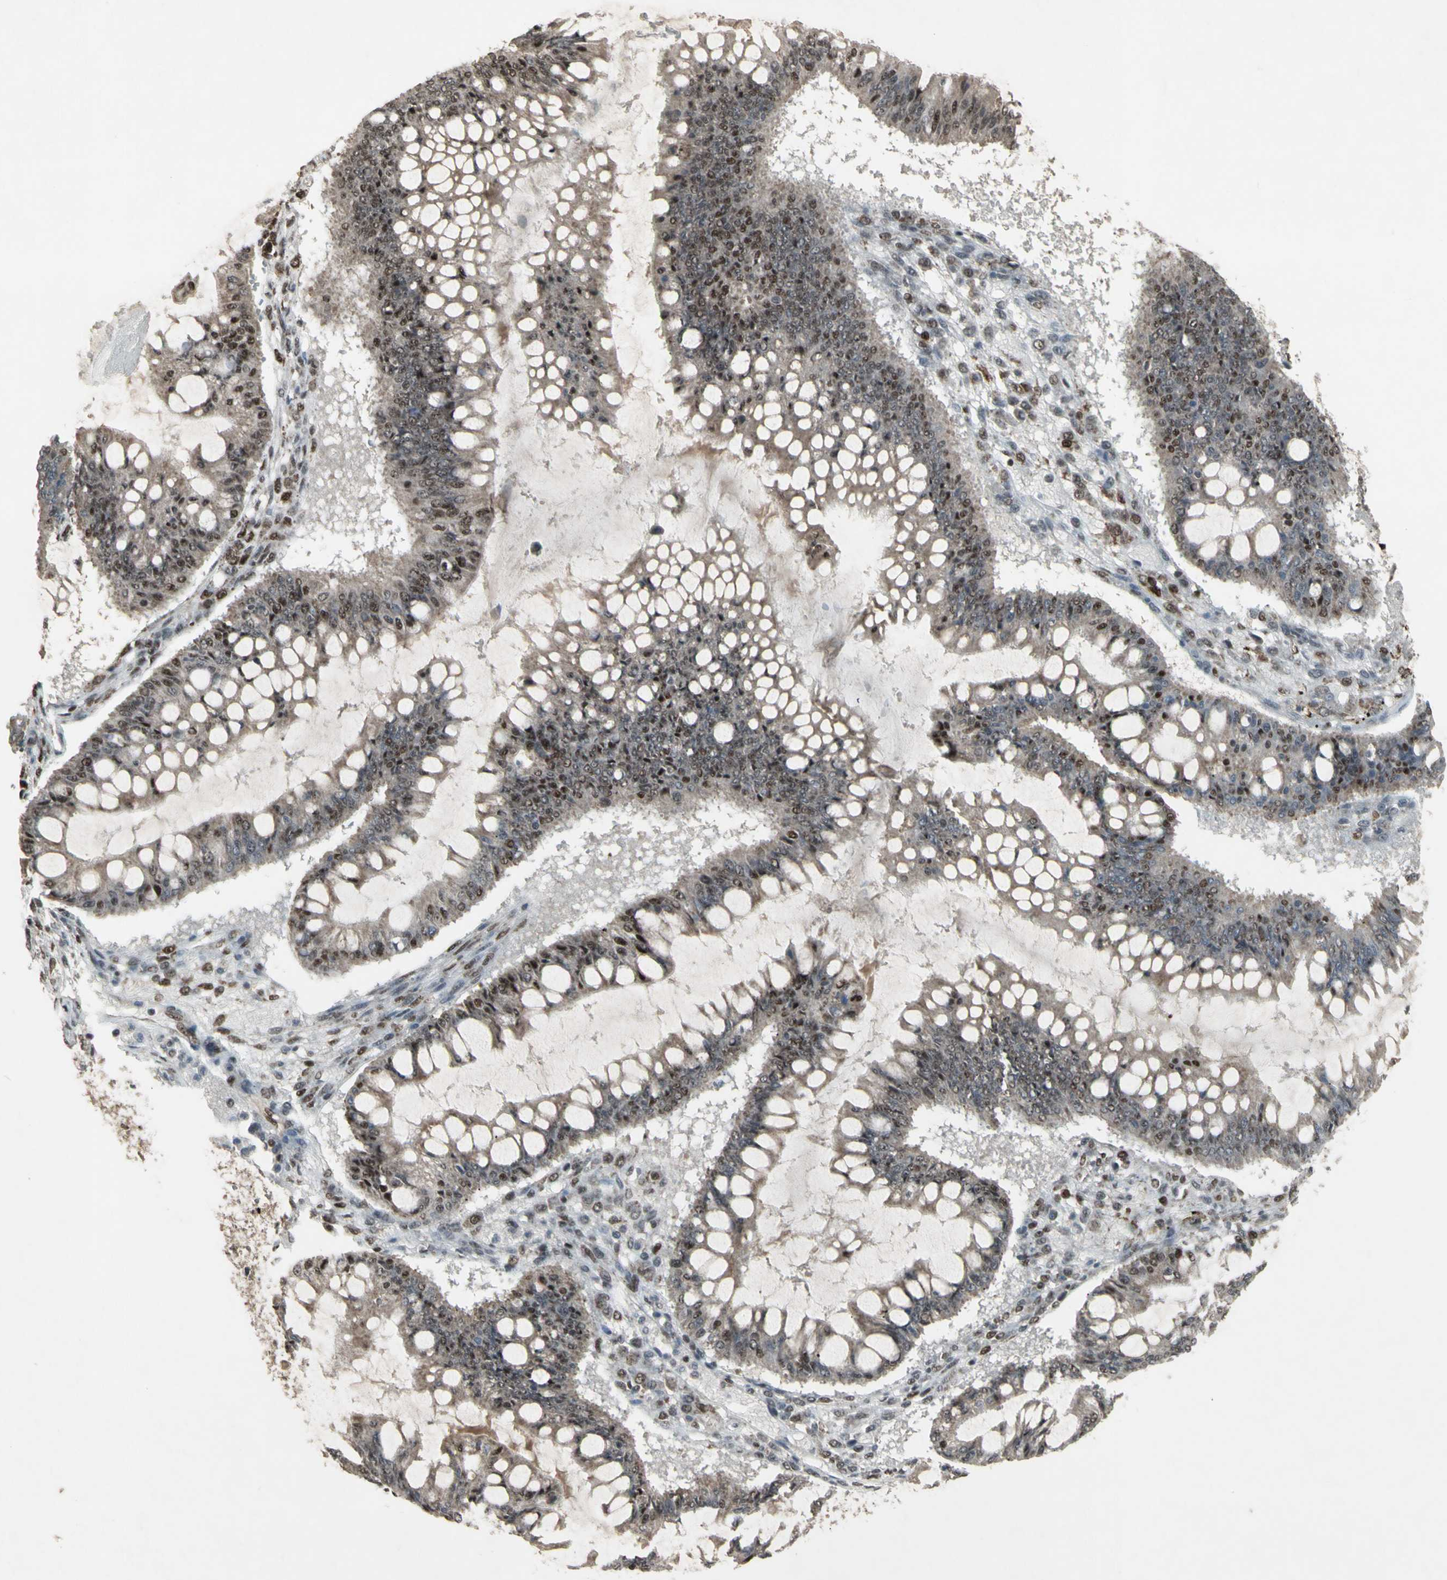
{"staining": {"intensity": "moderate", "quantity": "25%-75%", "location": "cytoplasmic/membranous,nuclear"}, "tissue": "ovarian cancer", "cell_type": "Tumor cells", "image_type": "cancer", "snomed": [{"axis": "morphology", "description": "Cystadenocarcinoma, mucinous, NOS"}, {"axis": "topography", "description": "Ovary"}], "caption": "DAB immunohistochemical staining of ovarian cancer (mucinous cystadenocarcinoma) demonstrates moderate cytoplasmic/membranous and nuclear protein expression in about 25%-75% of tumor cells.", "gene": "CCNT1", "patient": {"sex": "female", "age": 73}}